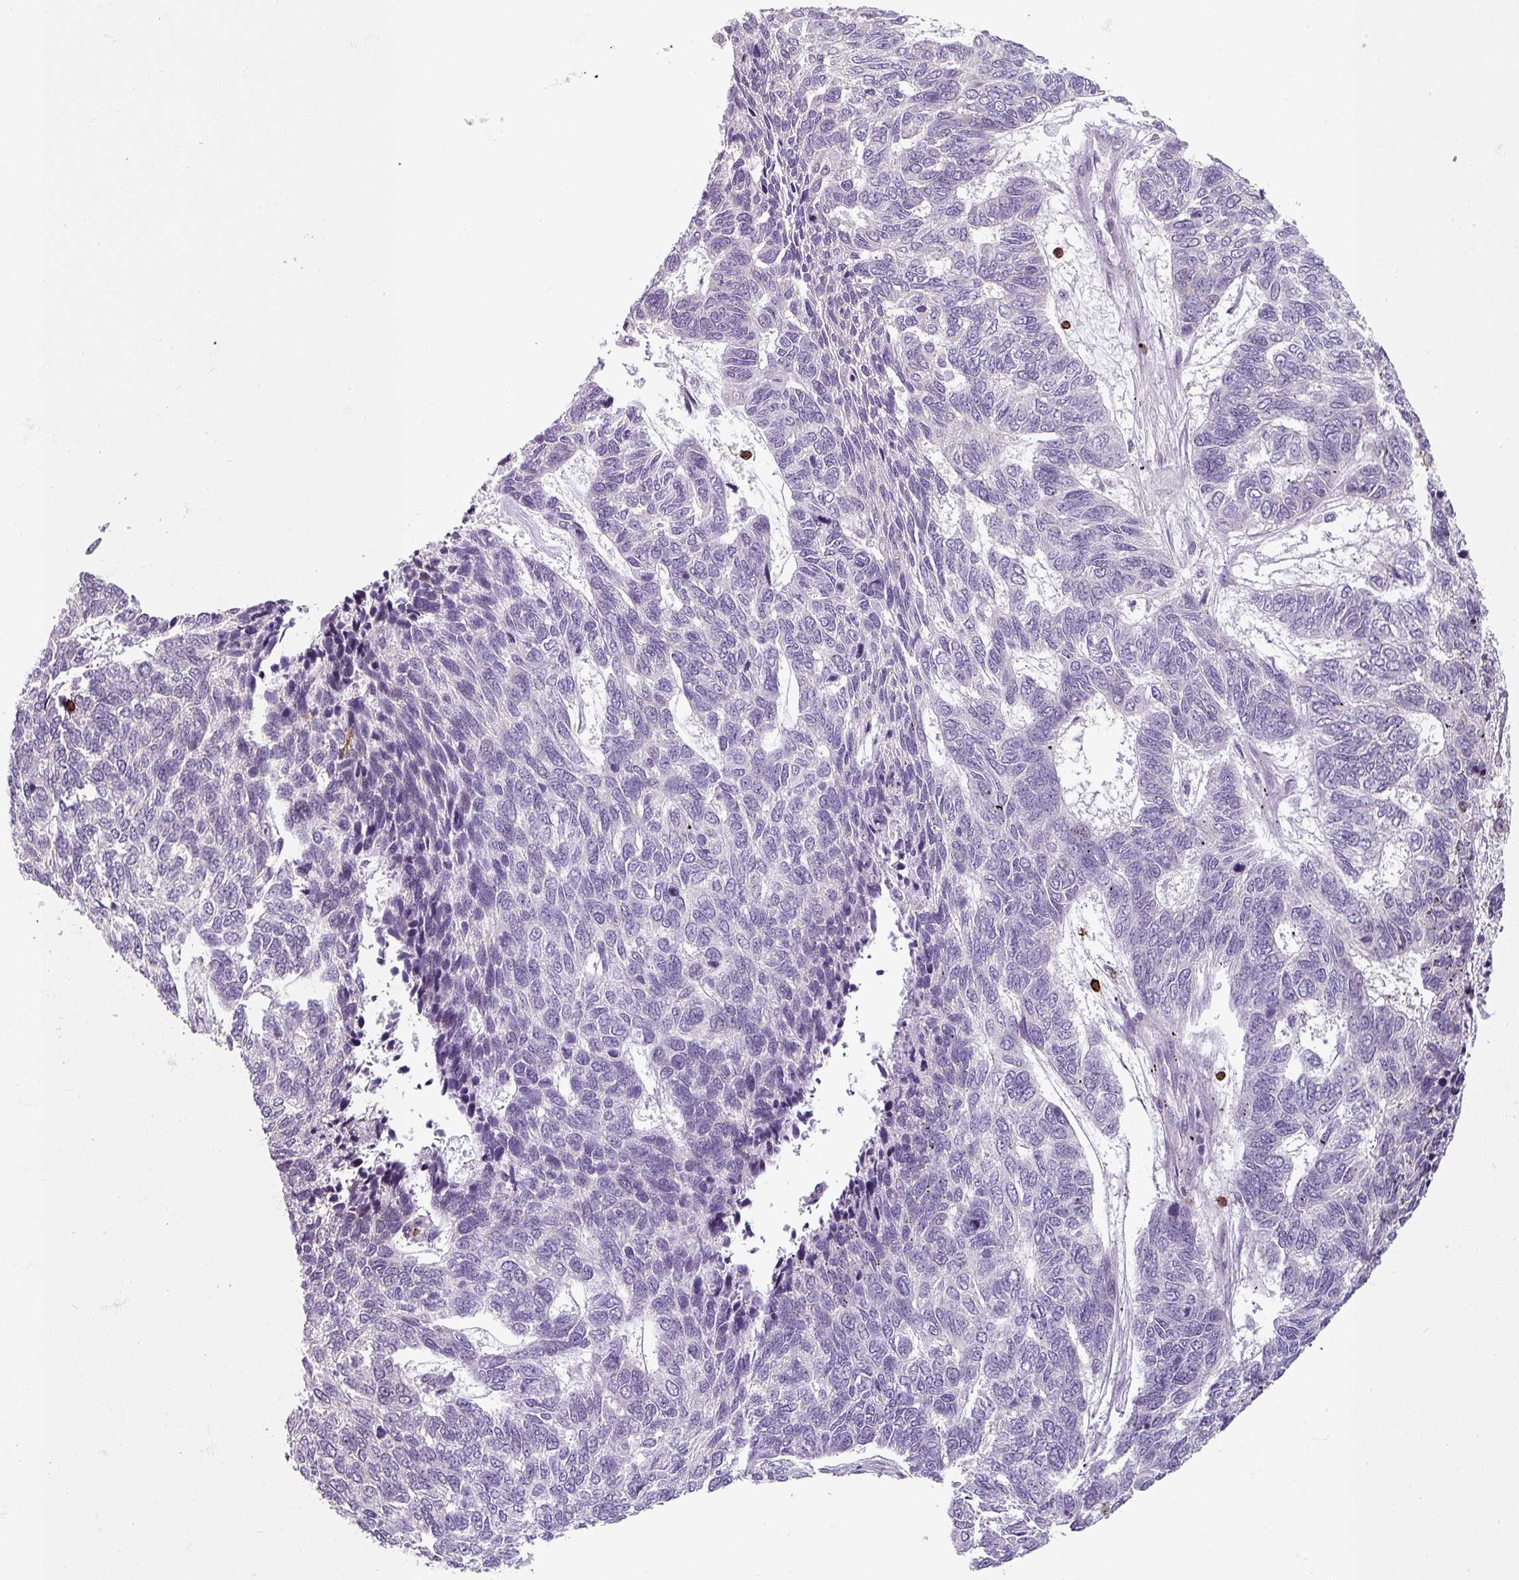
{"staining": {"intensity": "negative", "quantity": "none", "location": "none"}, "tissue": "skin cancer", "cell_type": "Tumor cells", "image_type": "cancer", "snomed": [{"axis": "morphology", "description": "Basal cell carcinoma"}, {"axis": "topography", "description": "Skin"}], "caption": "DAB (3,3'-diaminobenzidine) immunohistochemical staining of human skin cancer shows no significant positivity in tumor cells.", "gene": "NEDD9", "patient": {"sex": "female", "age": 65}}